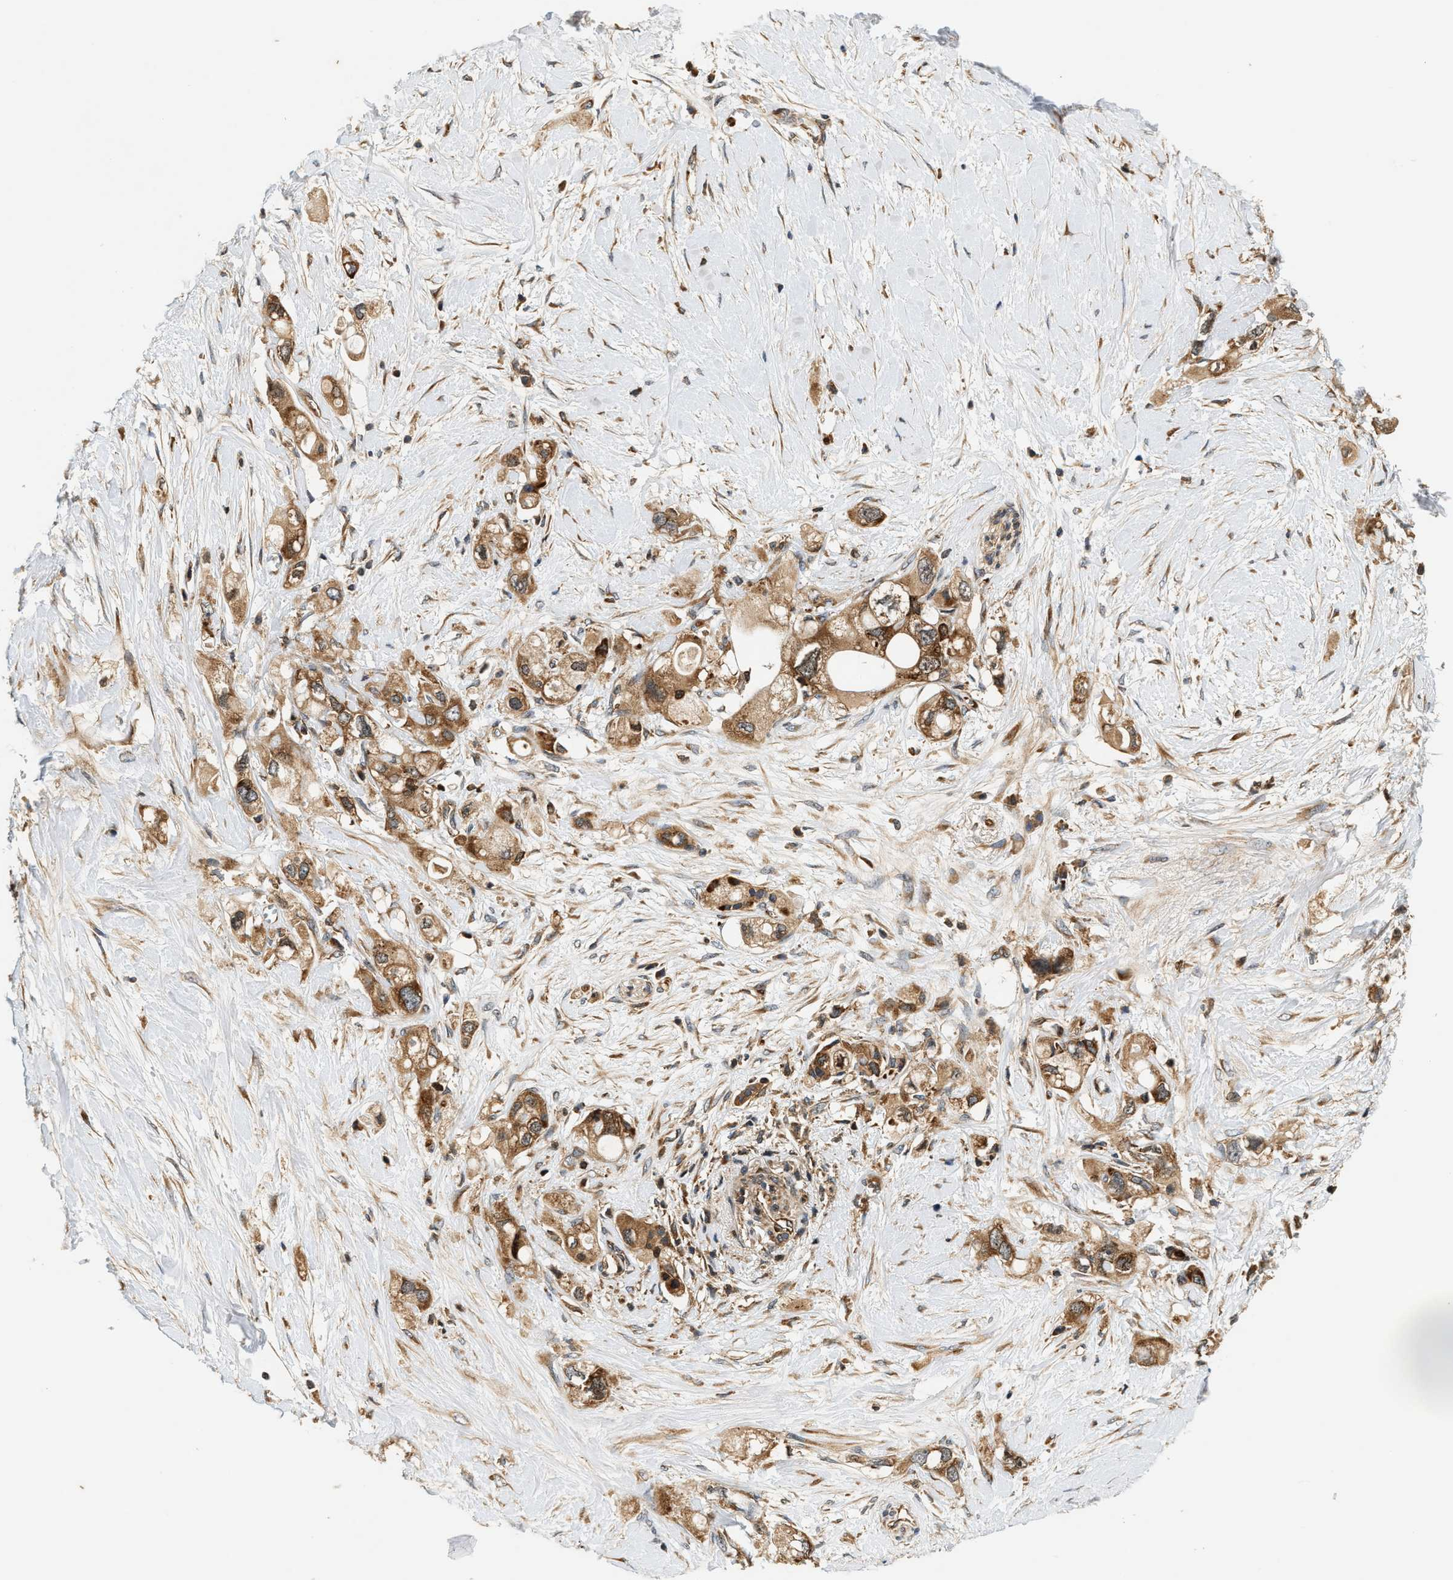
{"staining": {"intensity": "moderate", "quantity": ">75%", "location": "cytoplasmic/membranous"}, "tissue": "pancreatic cancer", "cell_type": "Tumor cells", "image_type": "cancer", "snomed": [{"axis": "morphology", "description": "Adenocarcinoma, NOS"}, {"axis": "topography", "description": "Pancreas"}], "caption": "Protein staining demonstrates moderate cytoplasmic/membranous expression in about >75% of tumor cells in pancreatic cancer (adenocarcinoma).", "gene": "SAMD9", "patient": {"sex": "female", "age": 56}}